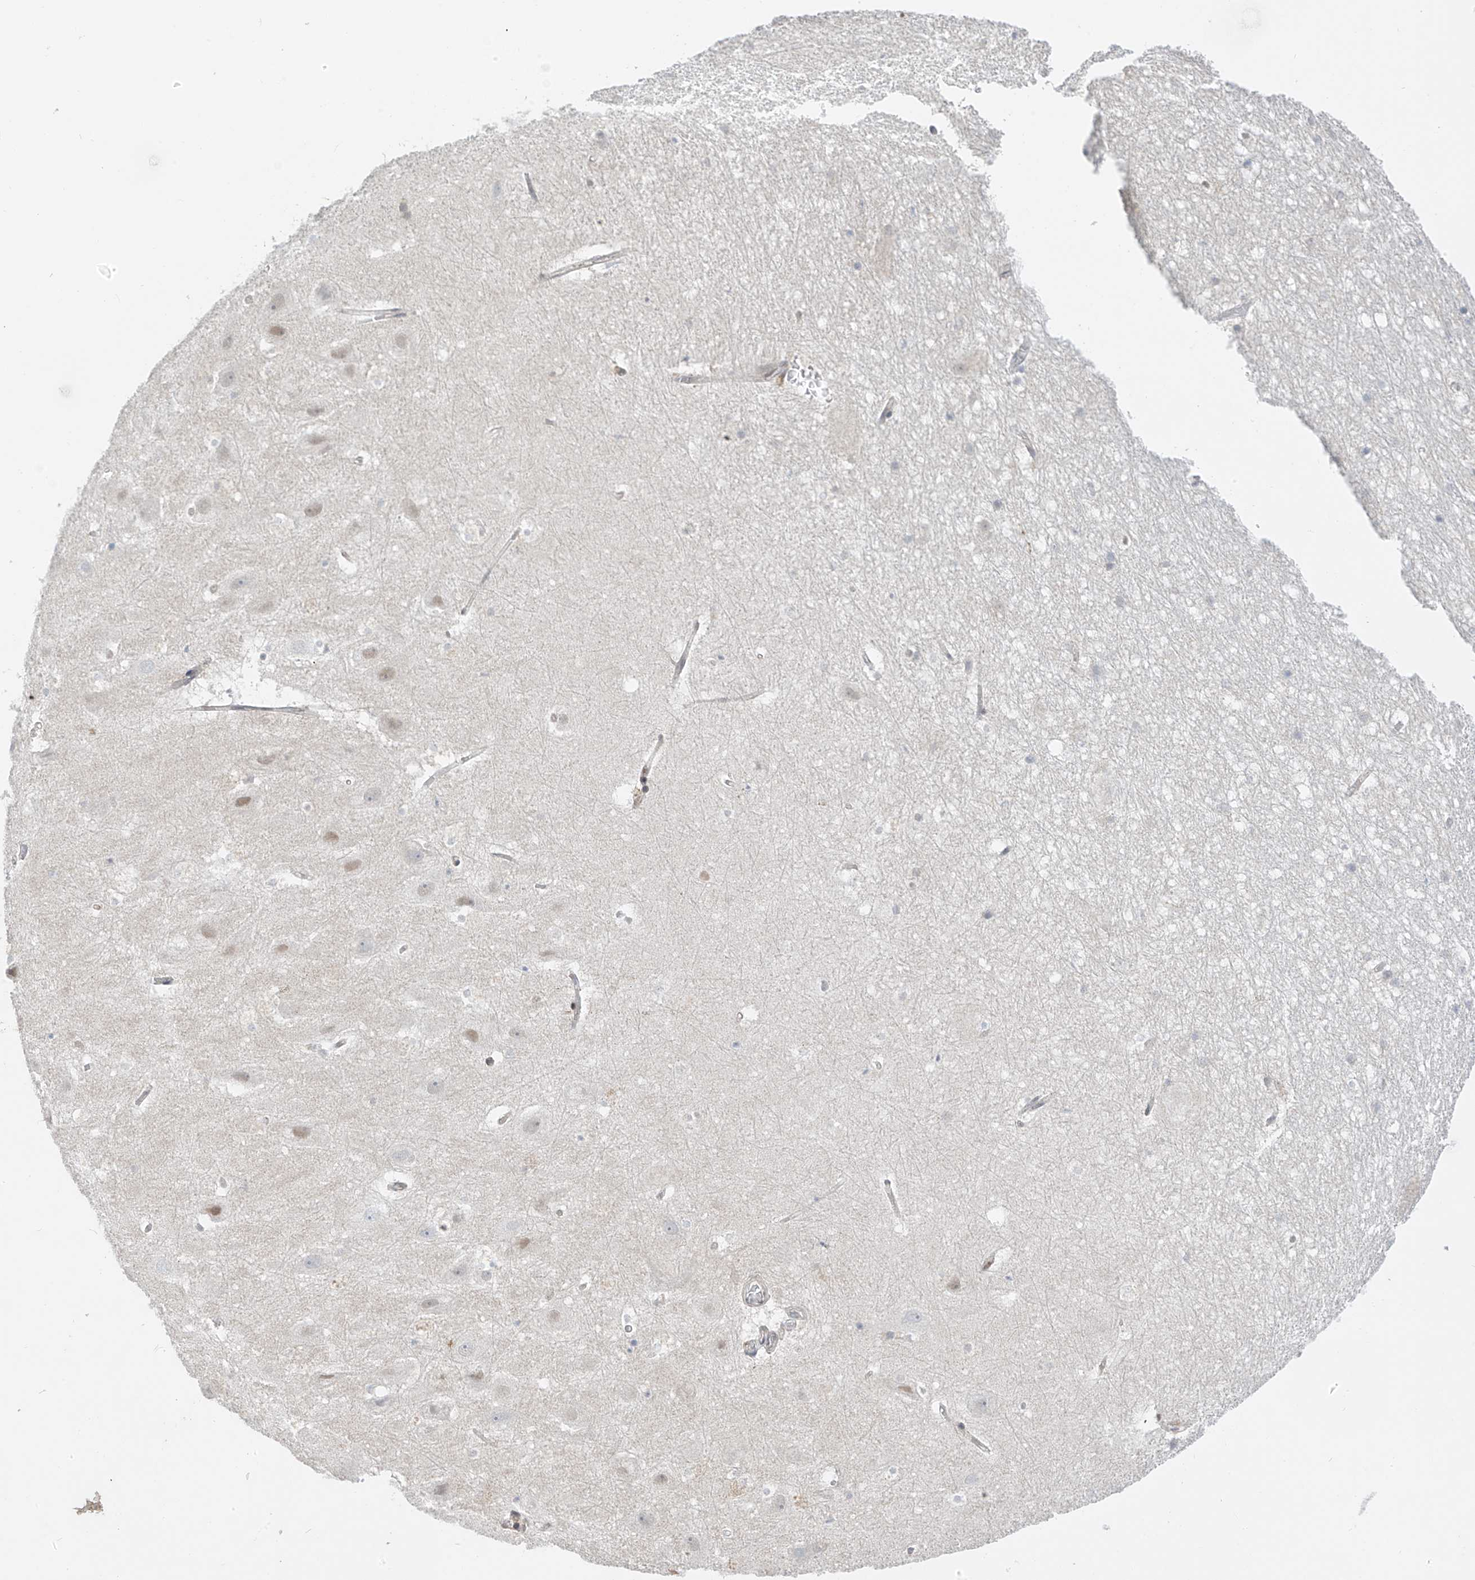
{"staining": {"intensity": "negative", "quantity": "none", "location": "none"}, "tissue": "hippocampus", "cell_type": "Glial cells", "image_type": "normal", "snomed": [{"axis": "morphology", "description": "Normal tissue, NOS"}, {"axis": "topography", "description": "Hippocampus"}], "caption": "DAB immunohistochemical staining of unremarkable human hippocampus demonstrates no significant staining in glial cells. (DAB (3,3'-diaminobenzidine) immunohistochemistry, high magnification).", "gene": "PM20D2", "patient": {"sex": "female", "age": 52}}